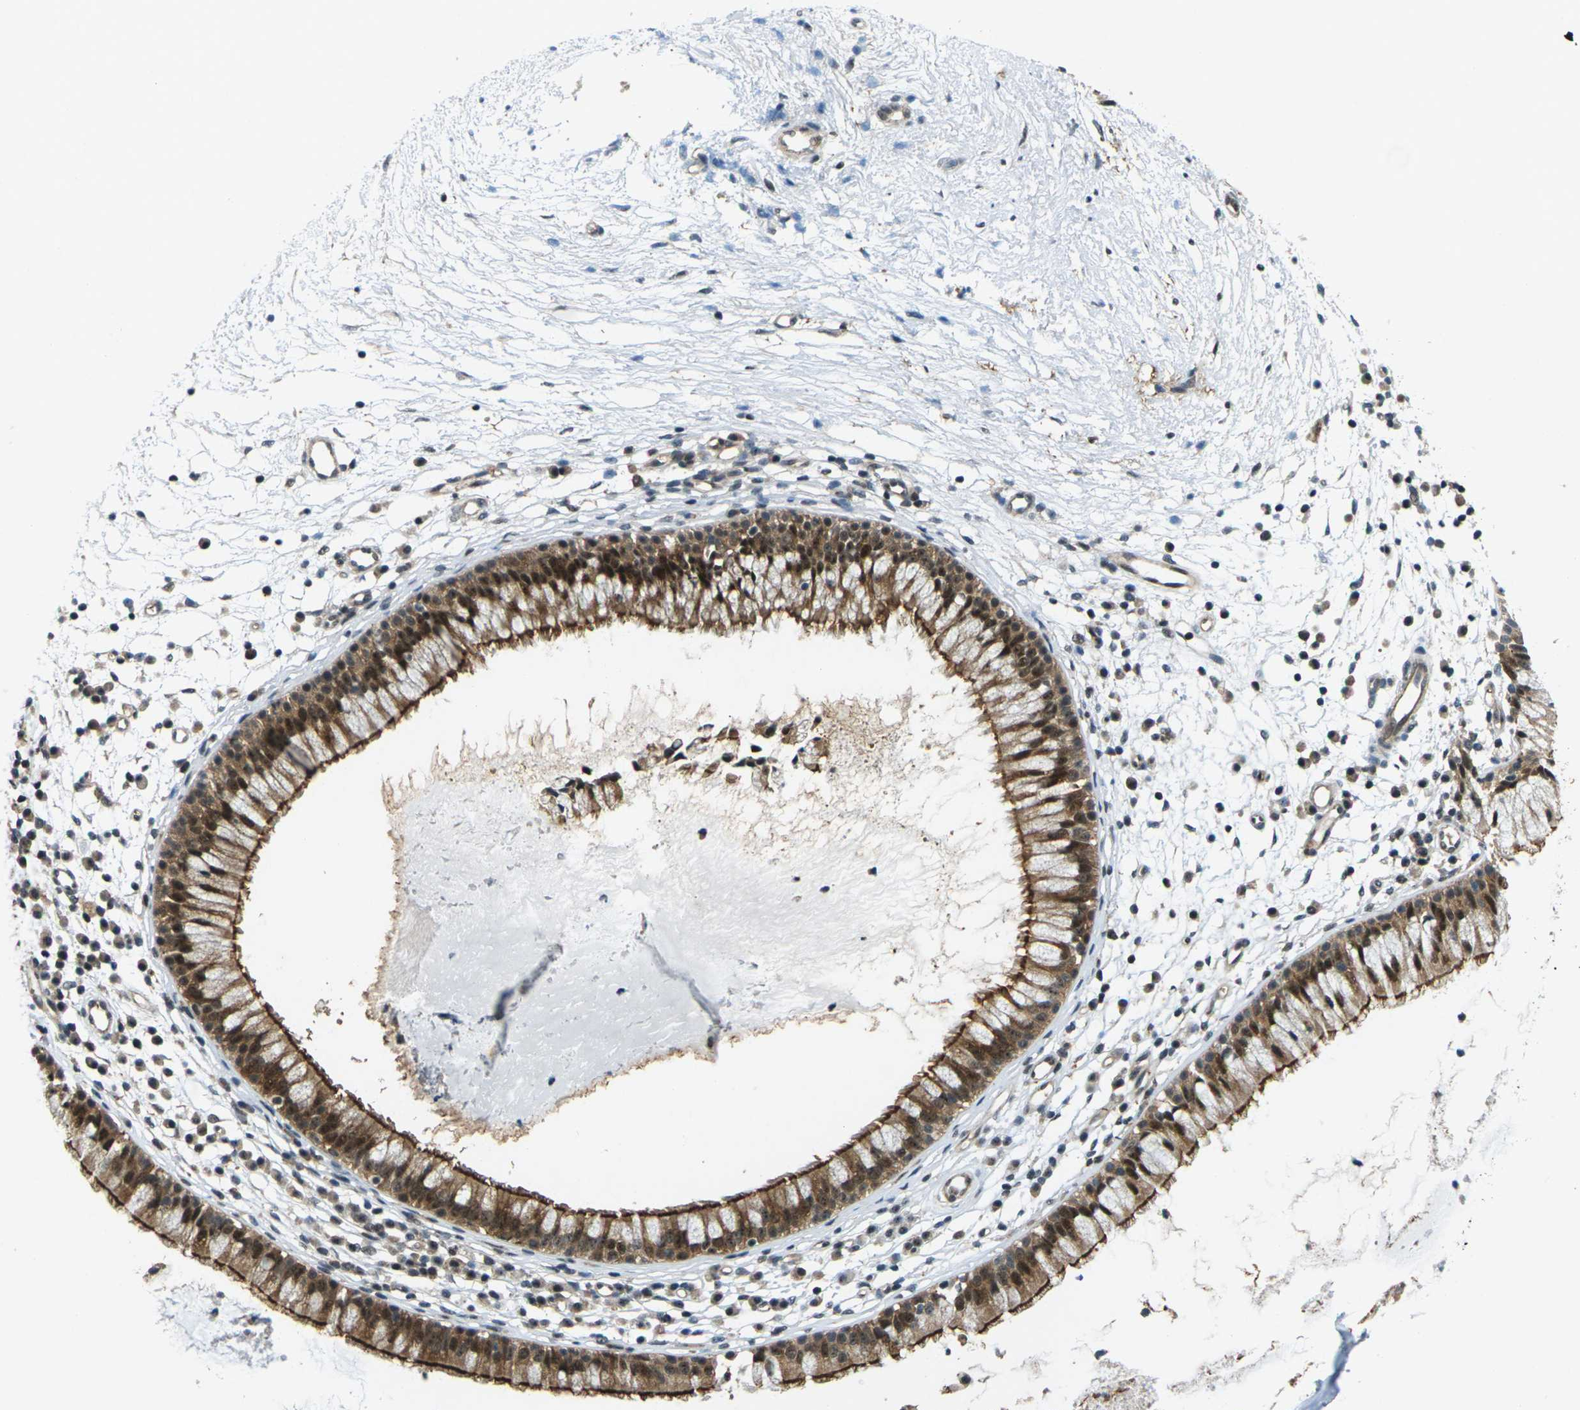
{"staining": {"intensity": "strong", "quantity": ">75%", "location": "cytoplasmic/membranous,nuclear"}, "tissue": "nasopharynx", "cell_type": "Respiratory epithelial cells", "image_type": "normal", "snomed": [{"axis": "morphology", "description": "Normal tissue, NOS"}, {"axis": "topography", "description": "Nasopharynx"}], "caption": "A high amount of strong cytoplasmic/membranous,nuclear positivity is identified in approximately >75% of respiratory epithelial cells in unremarkable nasopharynx.", "gene": "UBE2S", "patient": {"sex": "male", "age": 21}}